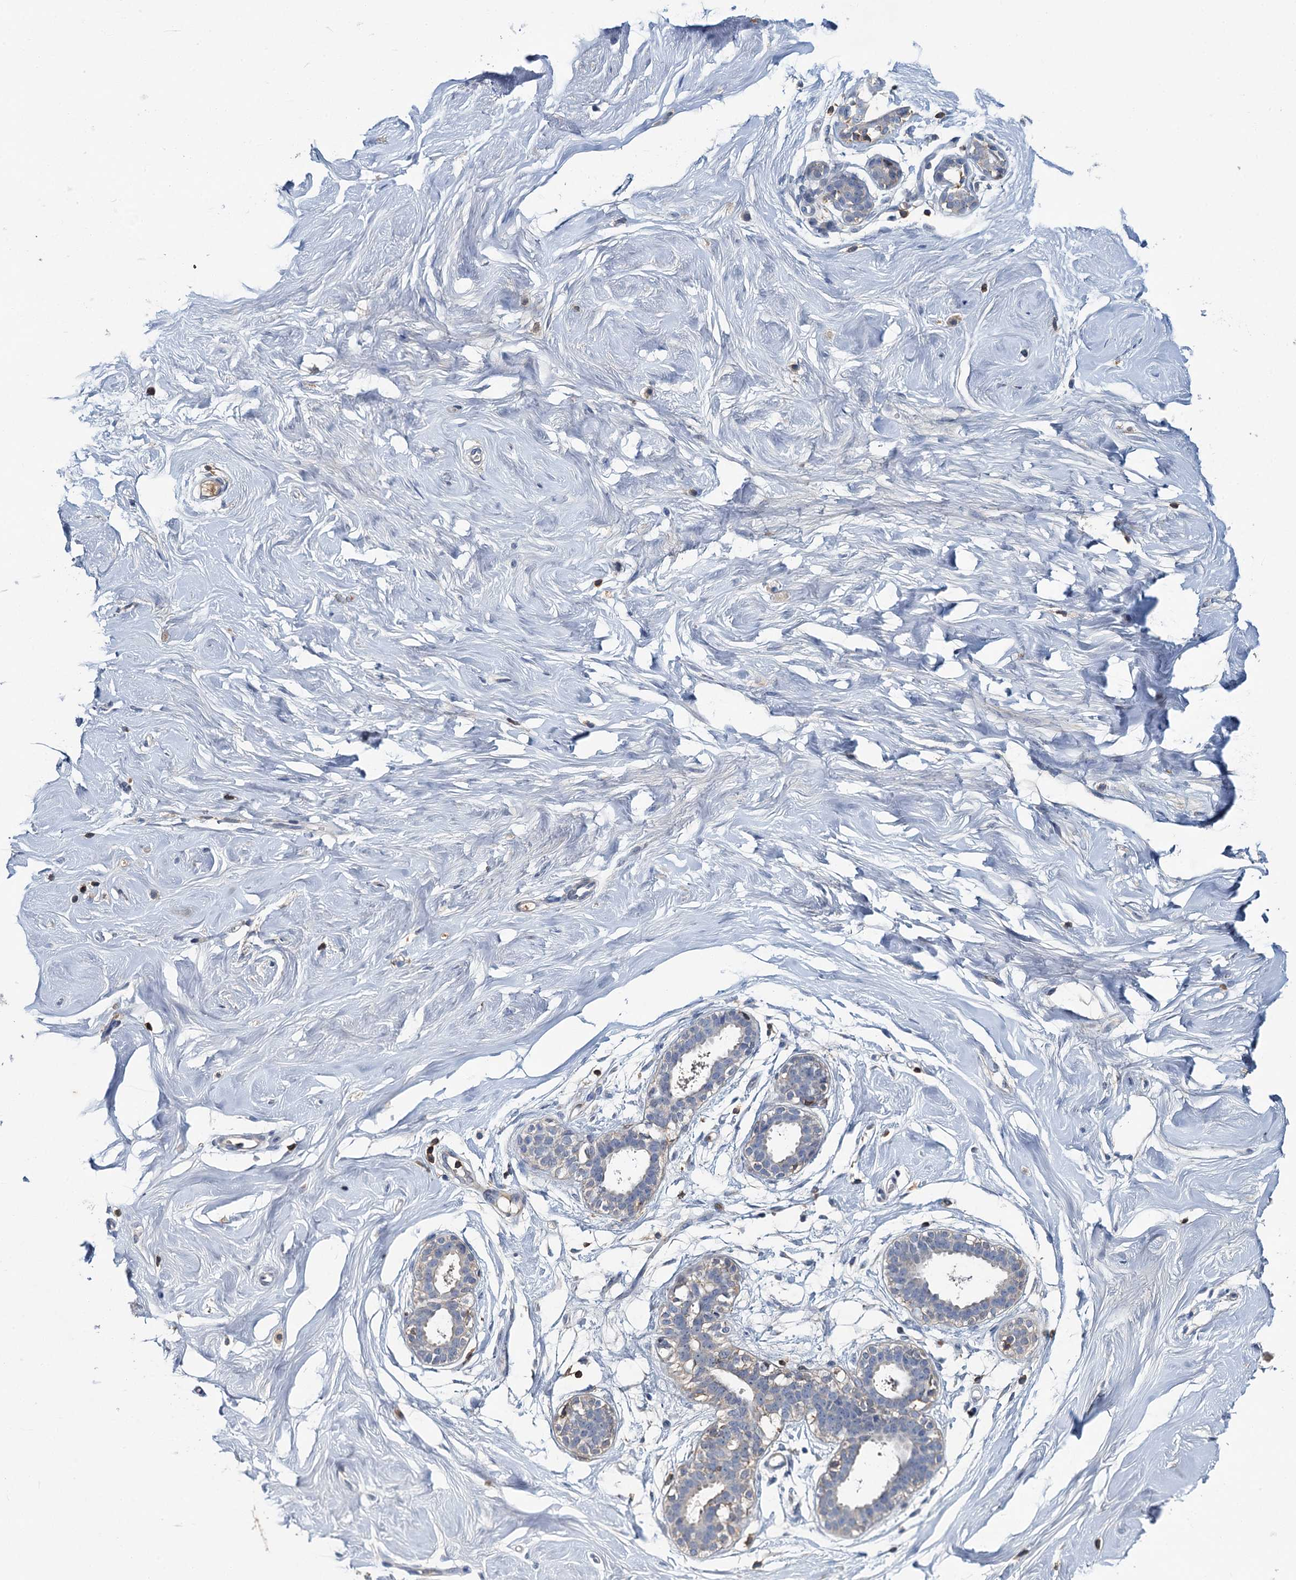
{"staining": {"intensity": "negative", "quantity": "none", "location": "none"}, "tissue": "breast", "cell_type": "Adipocytes", "image_type": "normal", "snomed": [{"axis": "morphology", "description": "Normal tissue, NOS"}, {"axis": "morphology", "description": "Adenoma, NOS"}, {"axis": "topography", "description": "Breast"}], "caption": "Immunohistochemistry image of benign breast: breast stained with DAB (3,3'-diaminobenzidine) shows no significant protein expression in adipocytes.", "gene": "FGFR2", "patient": {"sex": "female", "age": 23}}